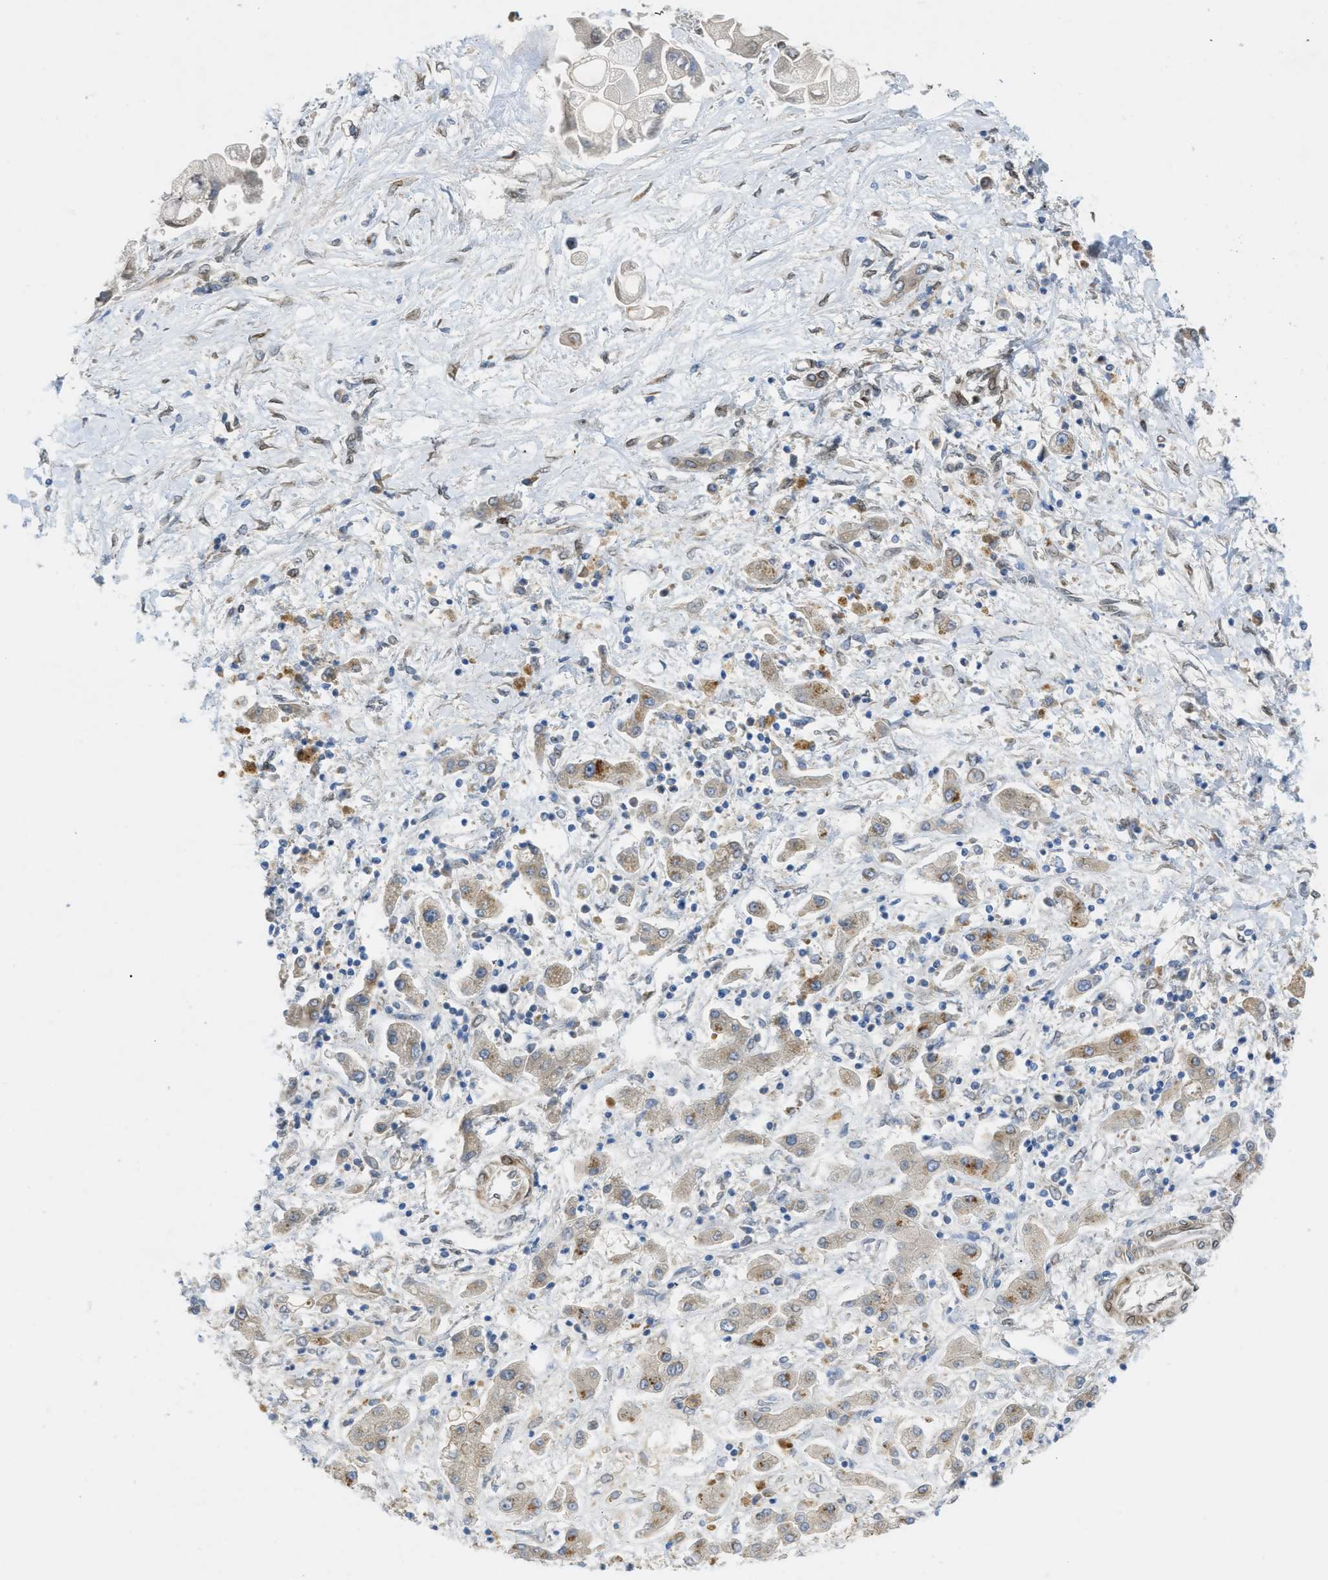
{"staining": {"intensity": "negative", "quantity": "none", "location": "none"}, "tissue": "liver cancer", "cell_type": "Tumor cells", "image_type": "cancer", "snomed": [{"axis": "morphology", "description": "Cholangiocarcinoma"}, {"axis": "topography", "description": "Liver"}], "caption": "IHC of human liver cancer (cholangiocarcinoma) shows no positivity in tumor cells. (DAB IHC with hematoxylin counter stain).", "gene": "EIF2AK3", "patient": {"sex": "male", "age": 50}}